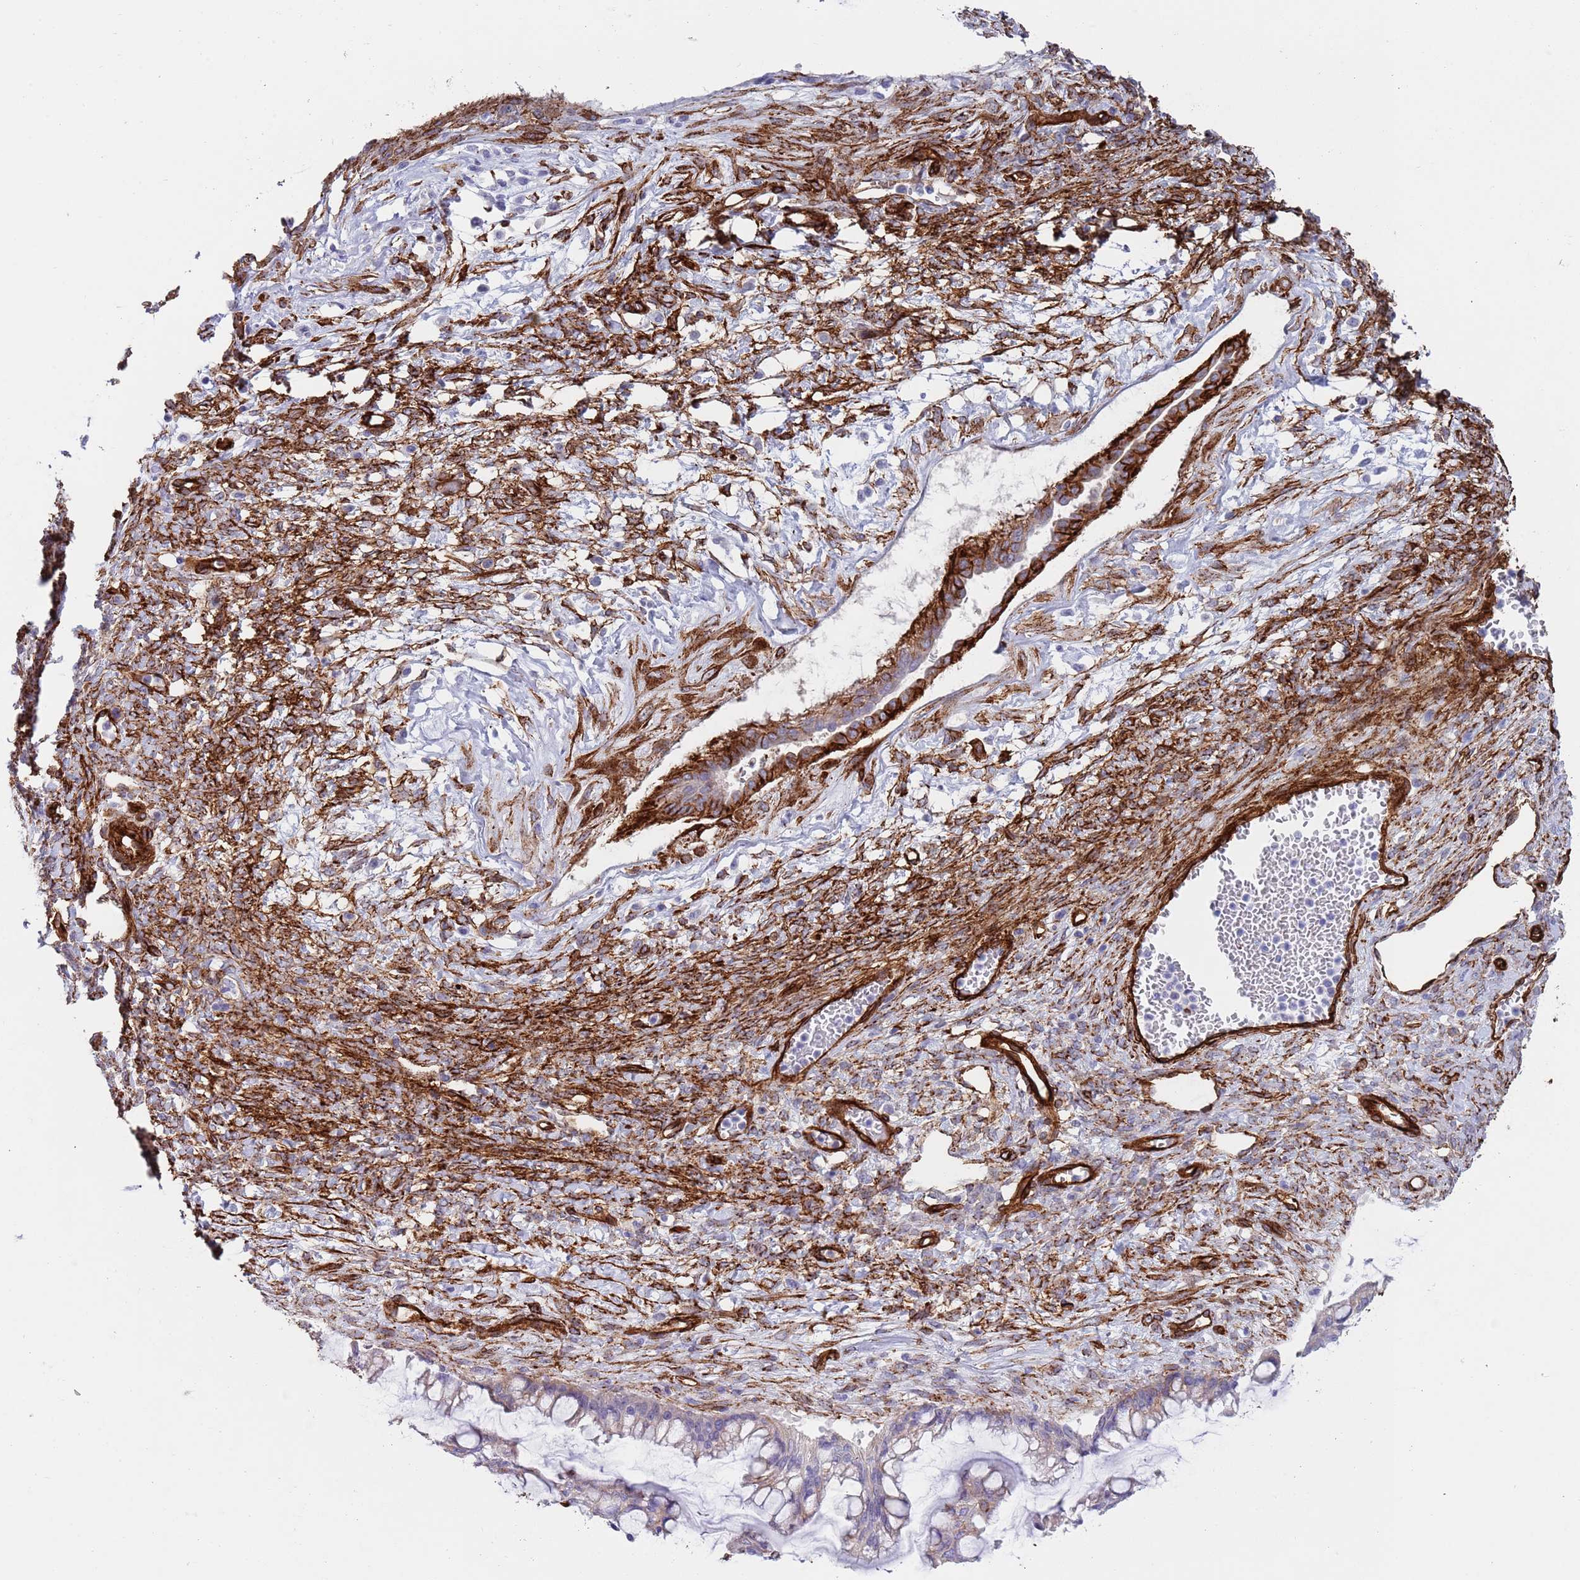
{"staining": {"intensity": "negative", "quantity": "none", "location": "none"}, "tissue": "ovarian cancer", "cell_type": "Tumor cells", "image_type": "cancer", "snomed": [{"axis": "morphology", "description": "Cystadenocarcinoma, mucinous, NOS"}, {"axis": "topography", "description": "Ovary"}], "caption": "There is no significant staining in tumor cells of mucinous cystadenocarcinoma (ovarian).", "gene": "CAV2", "patient": {"sex": "female", "age": 73}}